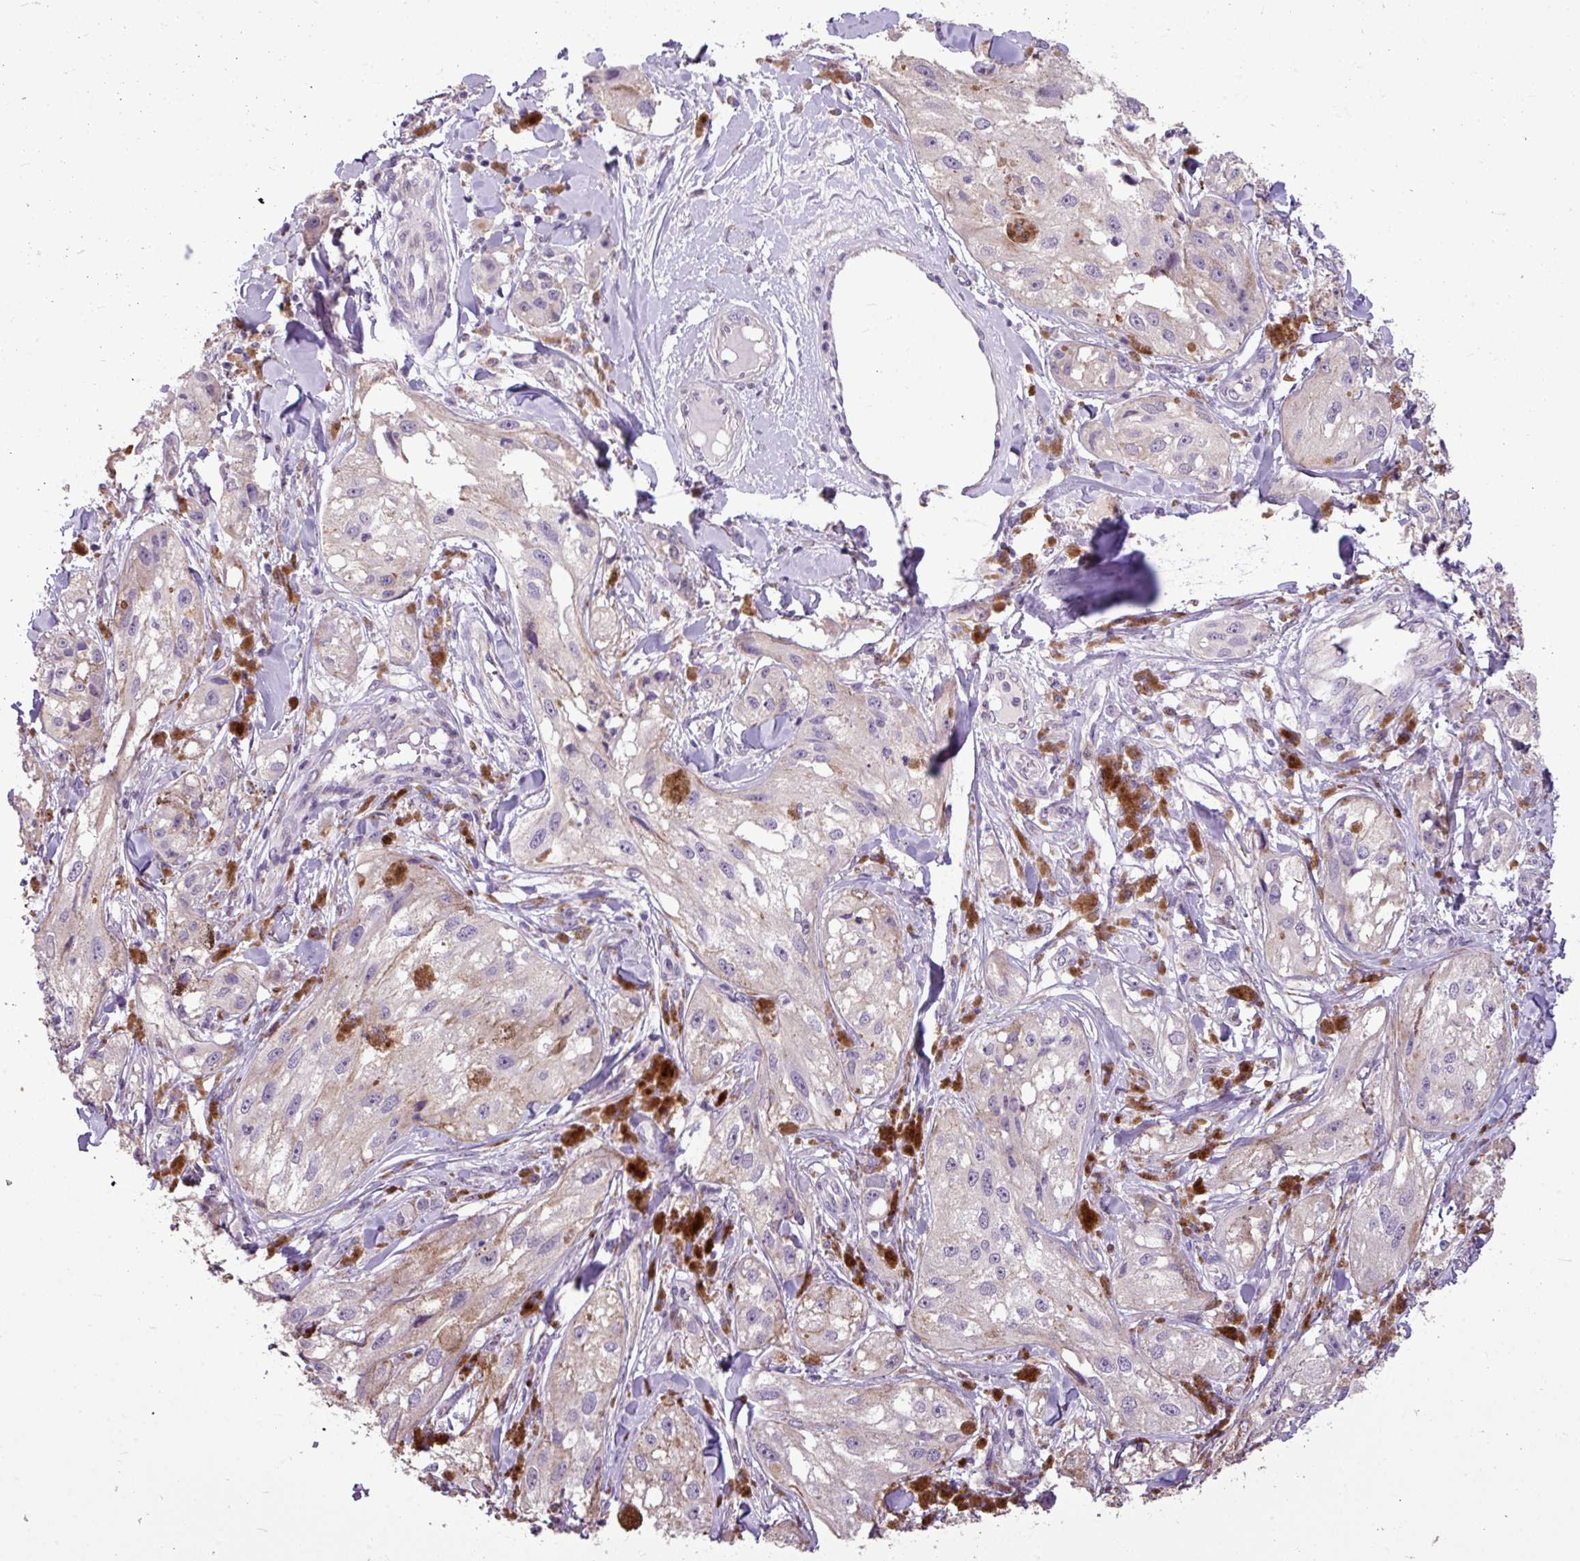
{"staining": {"intensity": "negative", "quantity": "none", "location": "none"}, "tissue": "melanoma", "cell_type": "Tumor cells", "image_type": "cancer", "snomed": [{"axis": "morphology", "description": "Malignant melanoma, NOS"}, {"axis": "topography", "description": "Skin"}], "caption": "DAB (3,3'-diaminobenzidine) immunohistochemical staining of malignant melanoma exhibits no significant positivity in tumor cells.", "gene": "ALDH2", "patient": {"sex": "male", "age": 88}}